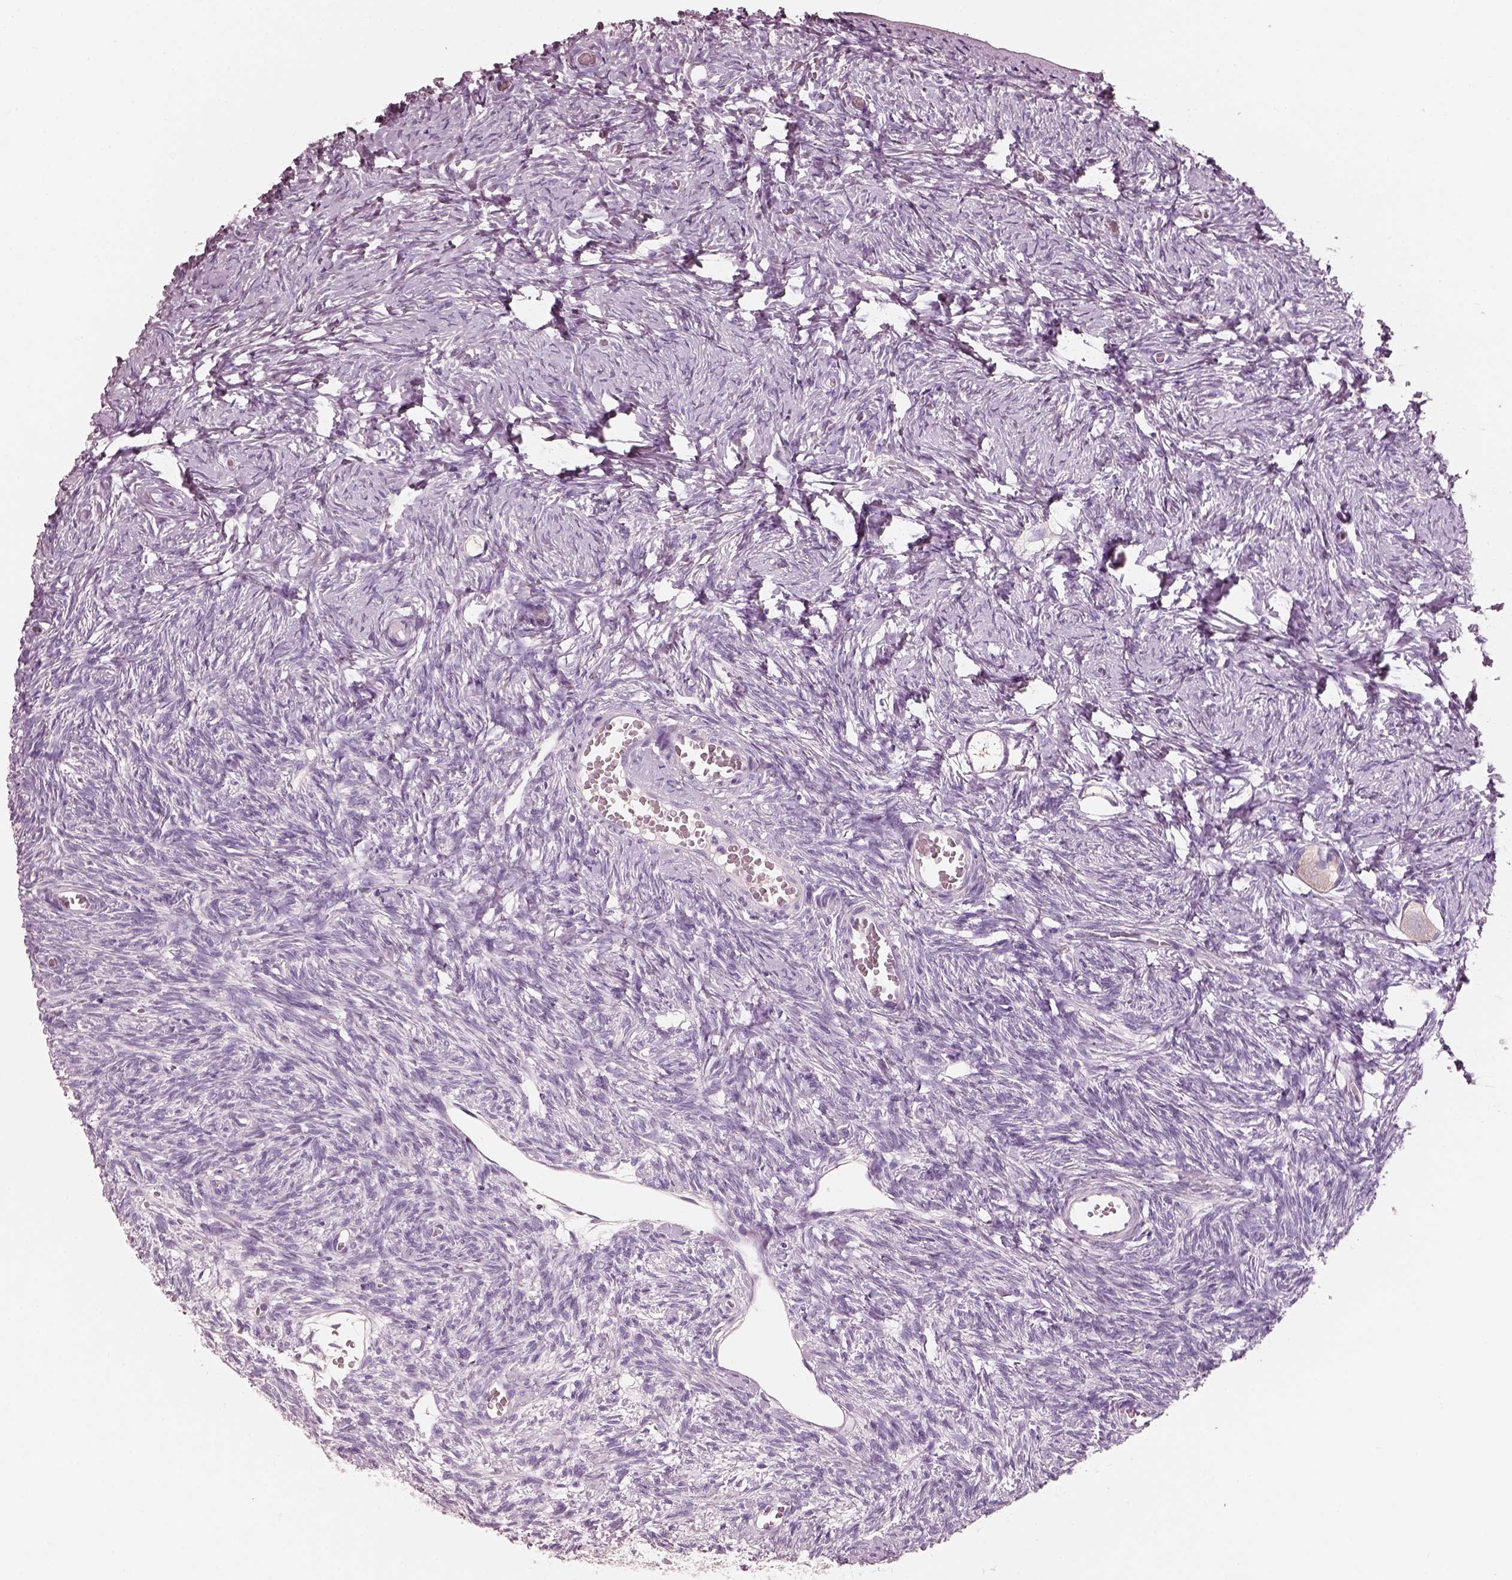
{"staining": {"intensity": "negative", "quantity": "none", "location": "none"}, "tissue": "ovary", "cell_type": "Follicle cells", "image_type": "normal", "snomed": [{"axis": "morphology", "description": "Normal tissue, NOS"}, {"axis": "topography", "description": "Ovary"}], "caption": "Follicle cells are negative for brown protein staining in normal ovary. The staining was performed using DAB to visualize the protein expression in brown, while the nuclei were stained in blue with hematoxylin (Magnification: 20x).", "gene": "PNOC", "patient": {"sex": "female", "age": 27}}